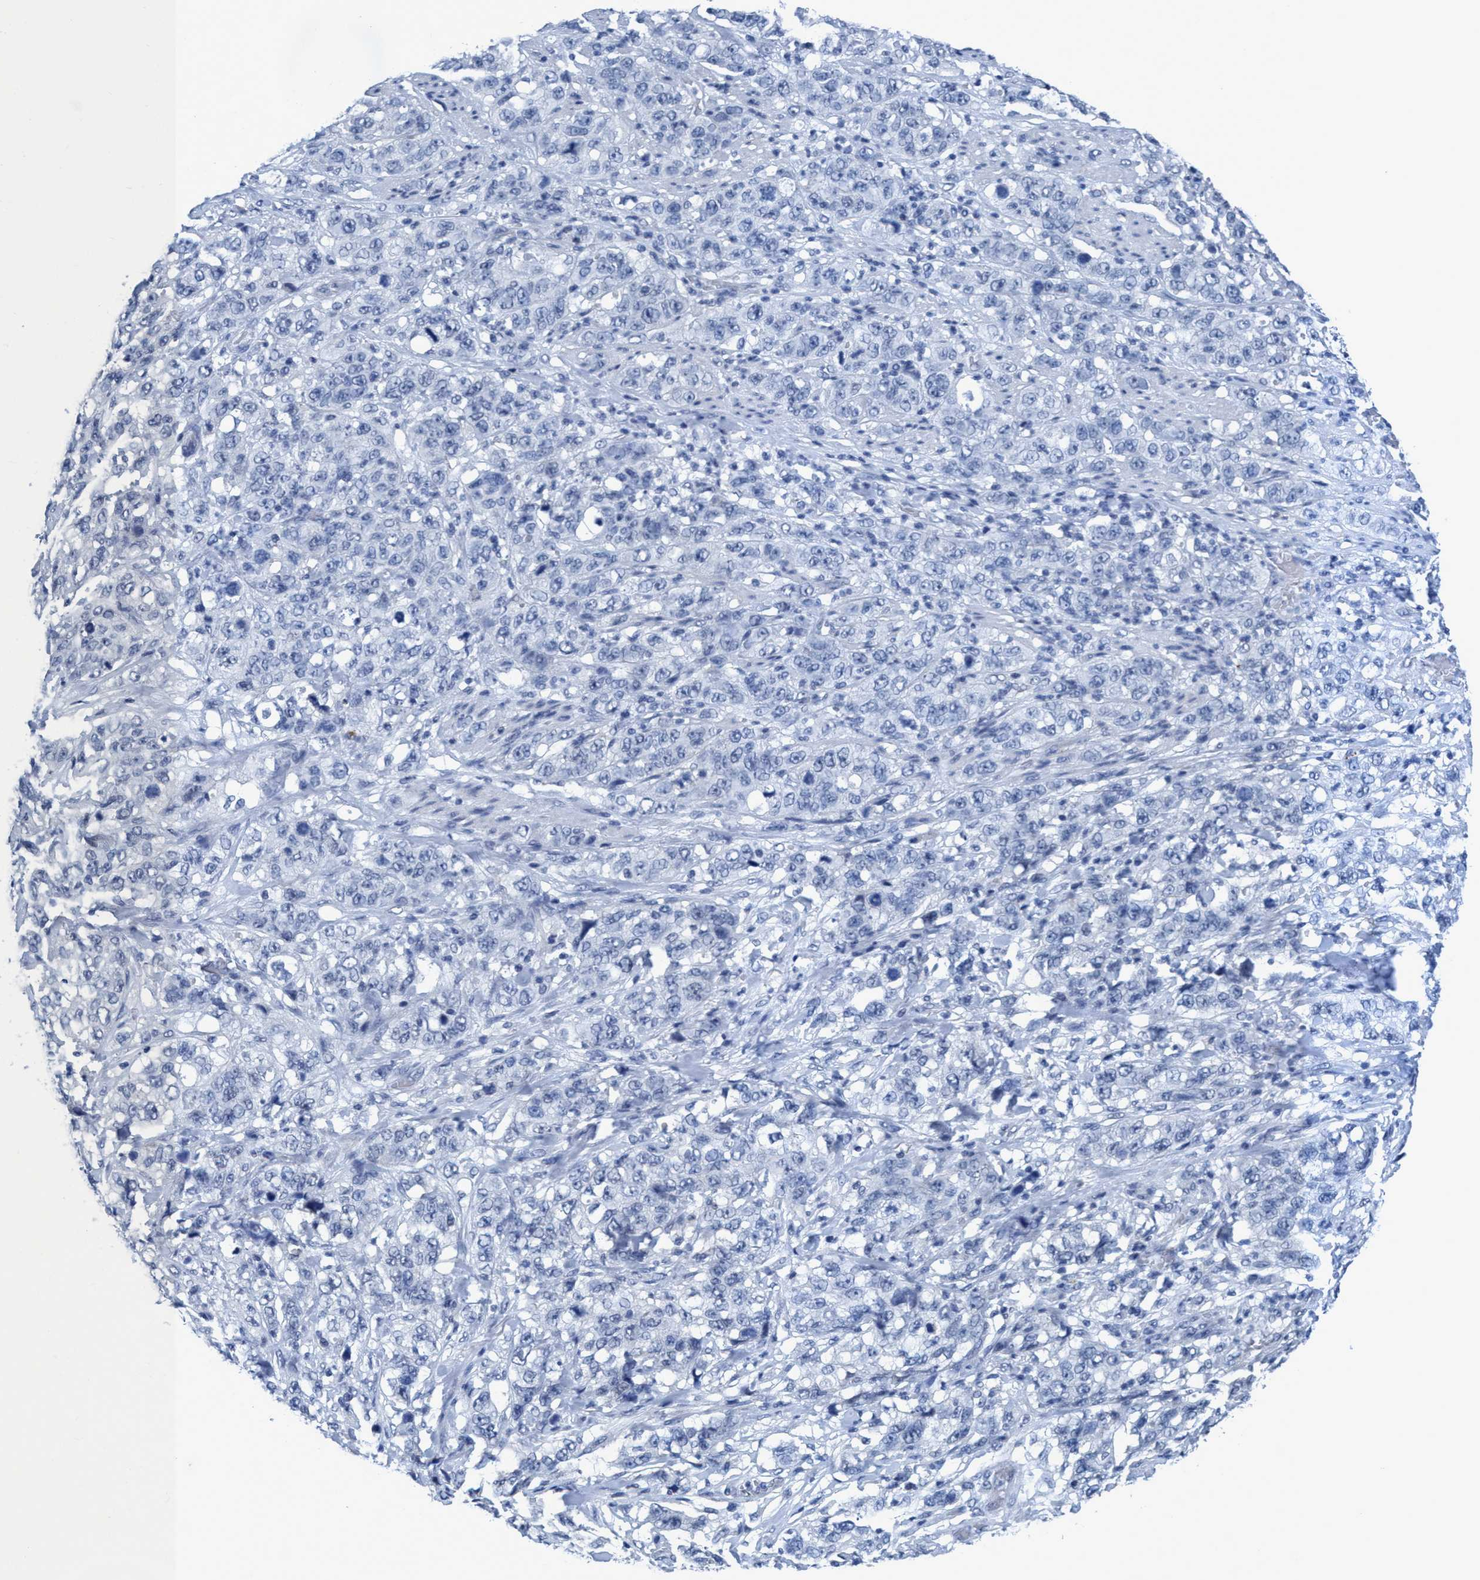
{"staining": {"intensity": "negative", "quantity": "none", "location": "none"}, "tissue": "stomach cancer", "cell_type": "Tumor cells", "image_type": "cancer", "snomed": [{"axis": "morphology", "description": "Adenocarcinoma, NOS"}, {"axis": "topography", "description": "Stomach"}], "caption": "Tumor cells are negative for protein expression in human stomach adenocarcinoma.", "gene": "DNAI1", "patient": {"sex": "male", "age": 48}}